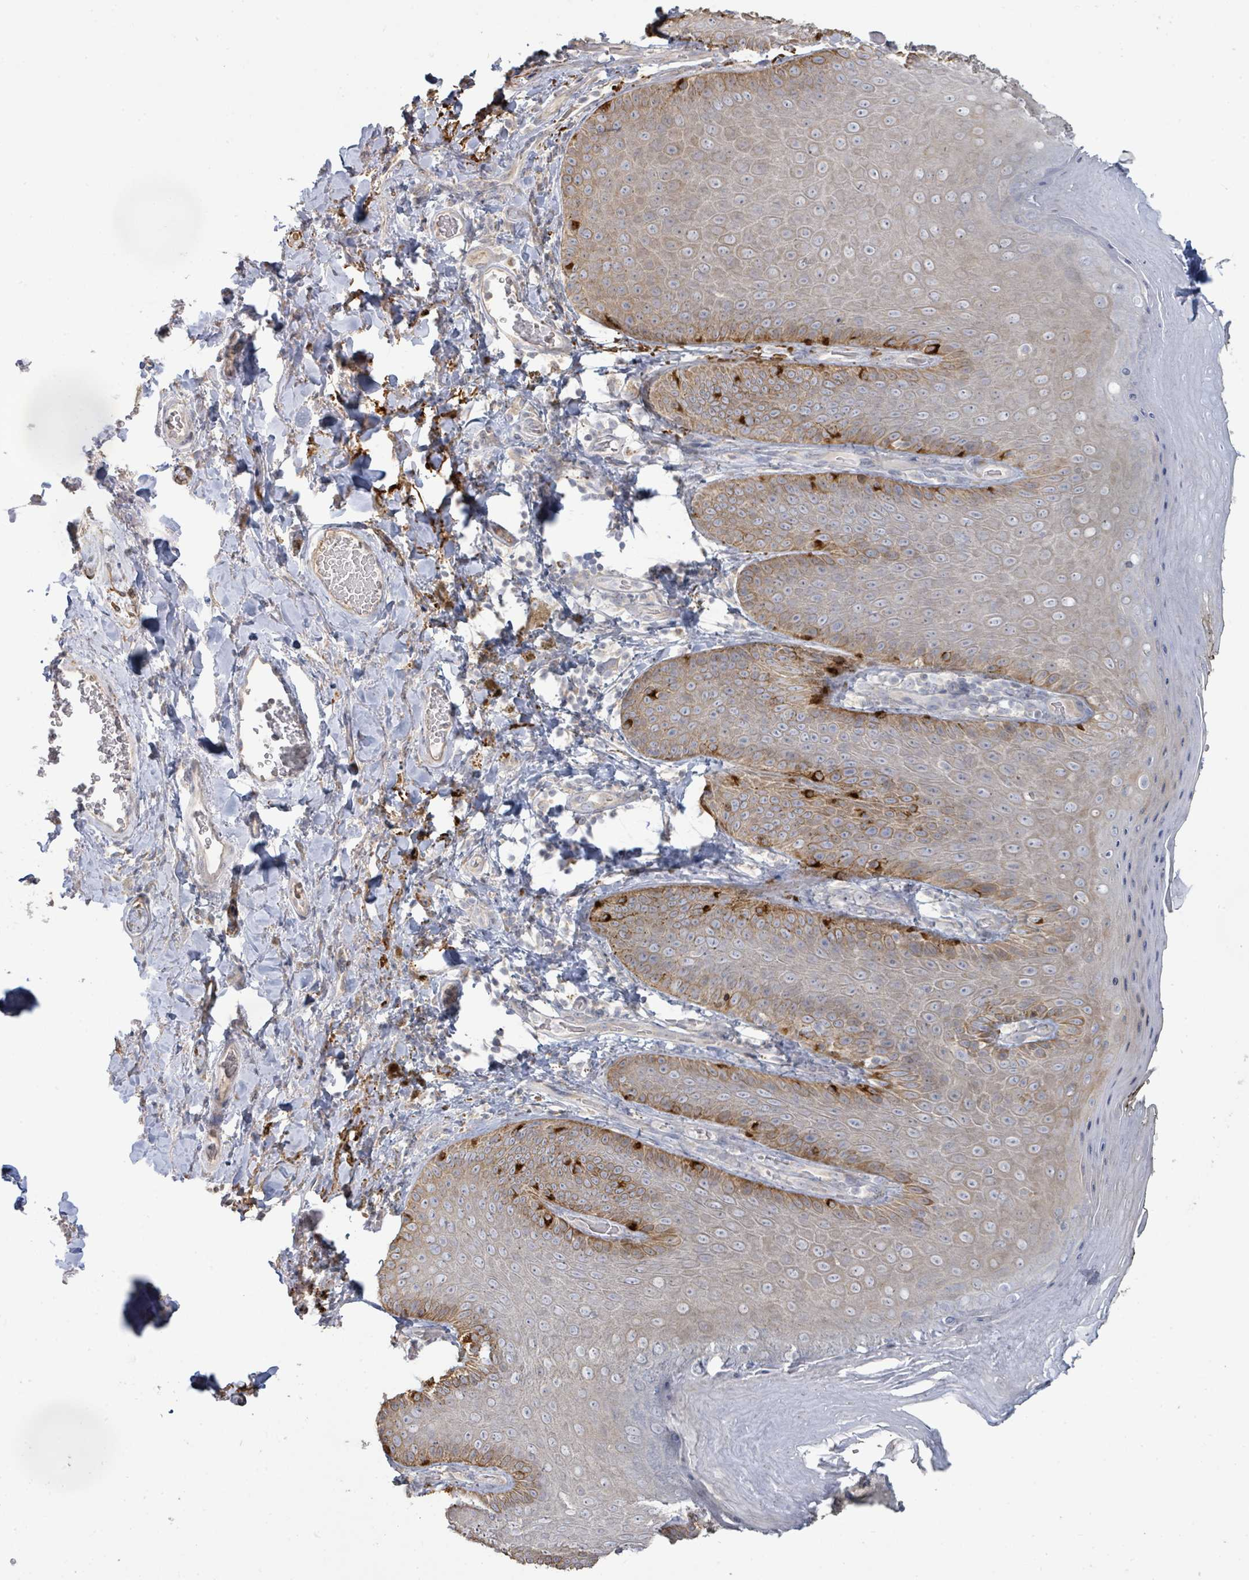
{"staining": {"intensity": "strong", "quantity": "<25%", "location": "cytoplasmic/membranous"}, "tissue": "skin", "cell_type": "Epidermal cells", "image_type": "normal", "snomed": [{"axis": "morphology", "description": "Normal tissue, NOS"}, {"axis": "topography", "description": "Anal"}, {"axis": "topography", "description": "Peripheral nerve tissue"}], "caption": "High-magnification brightfield microscopy of benign skin stained with DAB (3,3'-diaminobenzidine) (brown) and counterstained with hematoxylin (blue). epidermal cells exhibit strong cytoplasmic/membranous staining is appreciated in about<25% of cells. (IHC, brightfield microscopy, high magnification).", "gene": "KCNS2", "patient": {"sex": "male", "age": 53}}